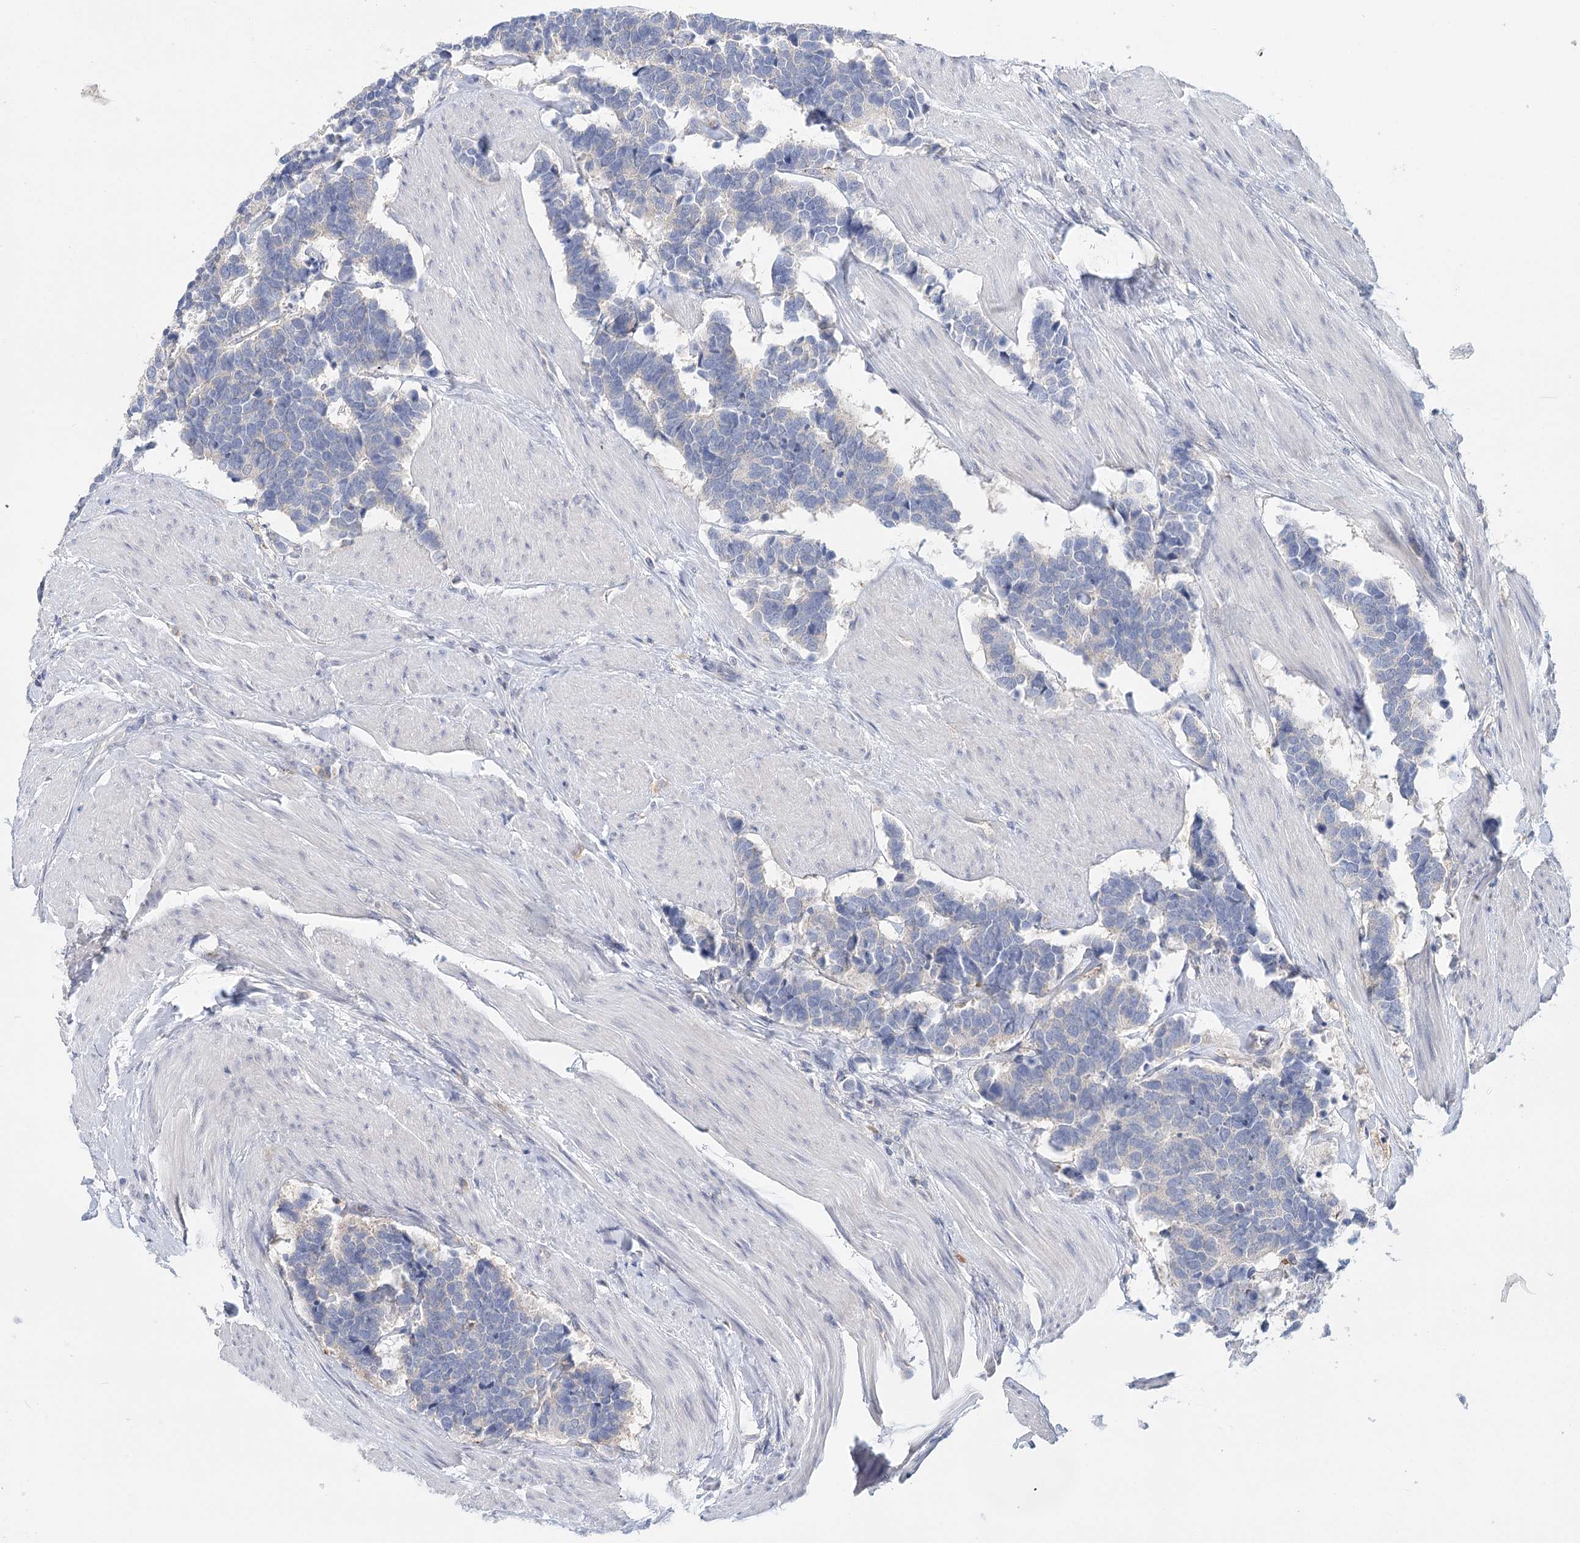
{"staining": {"intensity": "negative", "quantity": "none", "location": "none"}, "tissue": "carcinoid", "cell_type": "Tumor cells", "image_type": "cancer", "snomed": [{"axis": "morphology", "description": "Carcinoma, NOS"}, {"axis": "morphology", "description": "Carcinoid, malignant, NOS"}, {"axis": "topography", "description": "Urinary bladder"}], "caption": "Immunohistochemistry (IHC) of human carcinoma exhibits no positivity in tumor cells.", "gene": "ARHGAP44", "patient": {"sex": "male", "age": 57}}